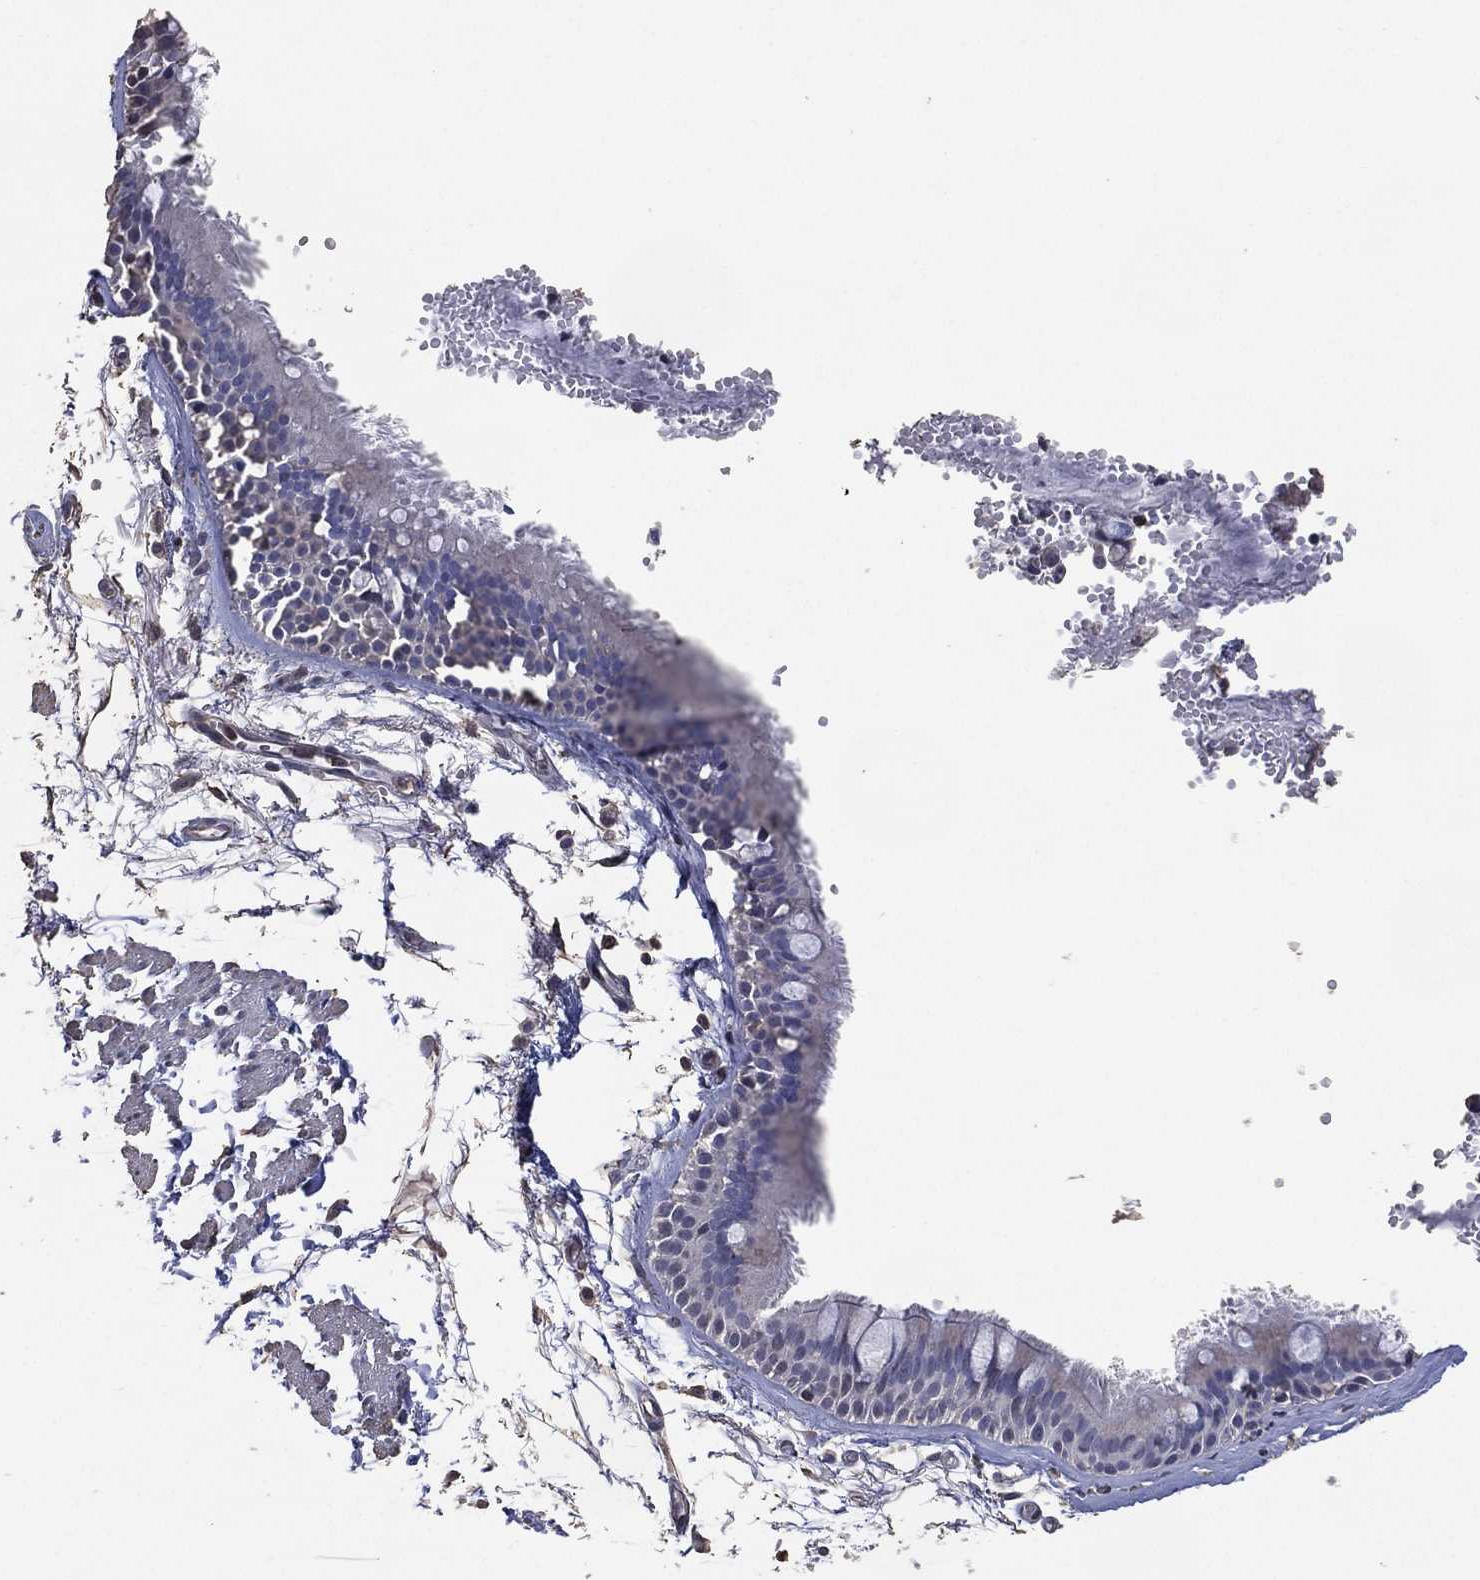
{"staining": {"intensity": "negative", "quantity": "none", "location": "none"}, "tissue": "soft tissue", "cell_type": "Fibroblasts", "image_type": "normal", "snomed": [{"axis": "morphology", "description": "Normal tissue, NOS"}, {"axis": "morphology", "description": "Squamous cell carcinoma, NOS"}, {"axis": "topography", "description": "Cartilage tissue"}, {"axis": "topography", "description": "Lung"}], "caption": "The histopathology image reveals no staining of fibroblasts in unremarkable soft tissue.", "gene": "ADPRHL1", "patient": {"sex": "male", "age": 66}}